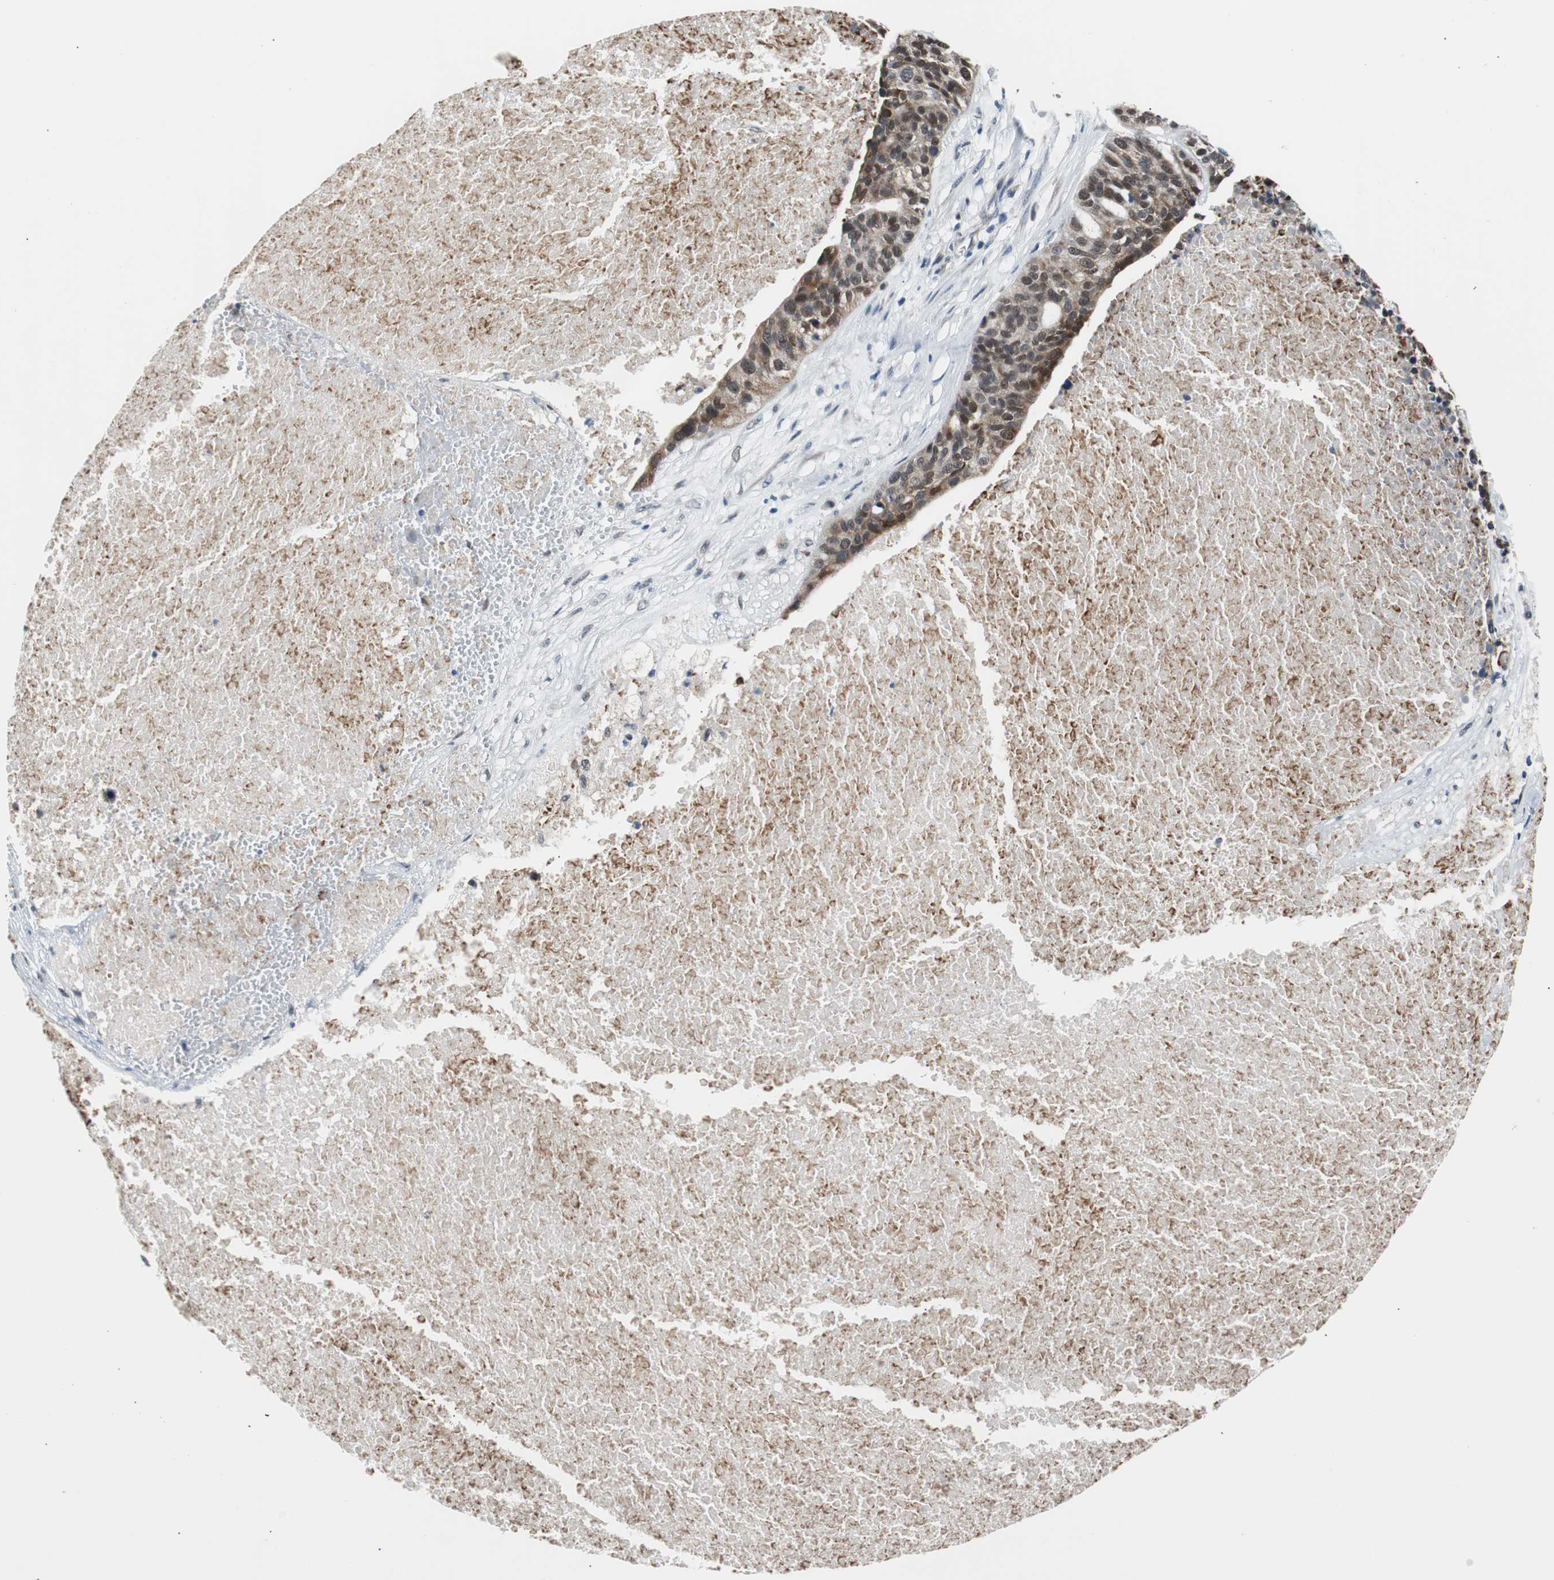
{"staining": {"intensity": "strong", "quantity": ">75%", "location": "nuclear"}, "tissue": "ovarian cancer", "cell_type": "Tumor cells", "image_type": "cancer", "snomed": [{"axis": "morphology", "description": "Cystadenocarcinoma, serous, NOS"}, {"axis": "topography", "description": "Ovary"}], "caption": "Protein staining of ovarian serous cystadenocarcinoma tissue shows strong nuclear positivity in approximately >75% of tumor cells. (IHC, brightfield microscopy, high magnification).", "gene": "USP28", "patient": {"sex": "female", "age": 59}}